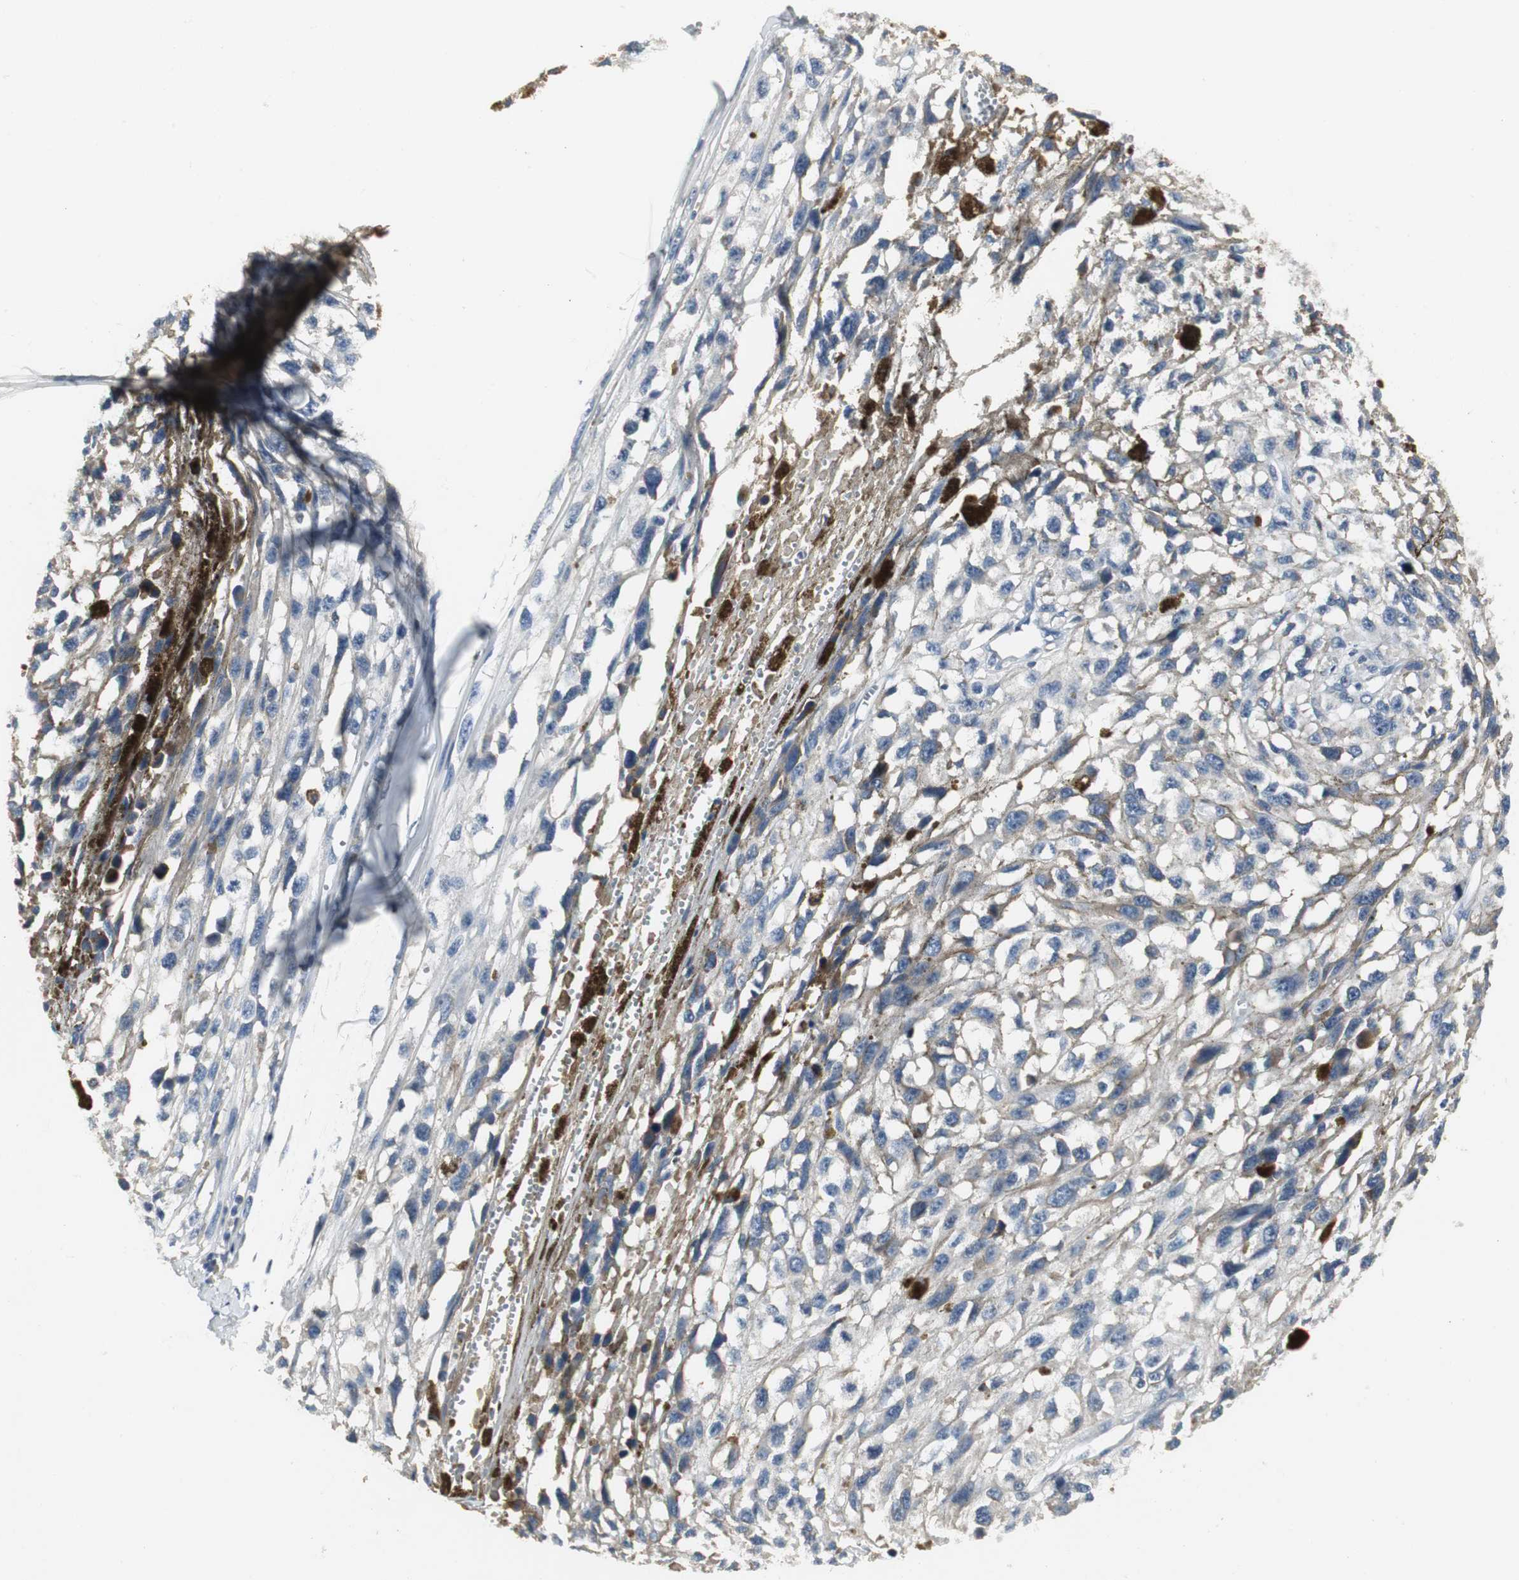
{"staining": {"intensity": "weak", "quantity": "25%-75%", "location": "cytoplasmic/membranous"}, "tissue": "melanoma", "cell_type": "Tumor cells", "image_type": "cancer", "snomed": [{"axis": "morphology", "description": "Malignant melanoma, Metastatic site"}, {"axis": "topography", "description": "Lymph node"}], "caption": "The image demonstrates staining of malignant melanoma (metastatic site), revealing weak cytoplasmic/membranous protein positivity (brown color) within tumor cells.", "gene": "SLC2A5", "patient": {"sex": "male", "age": 59}}